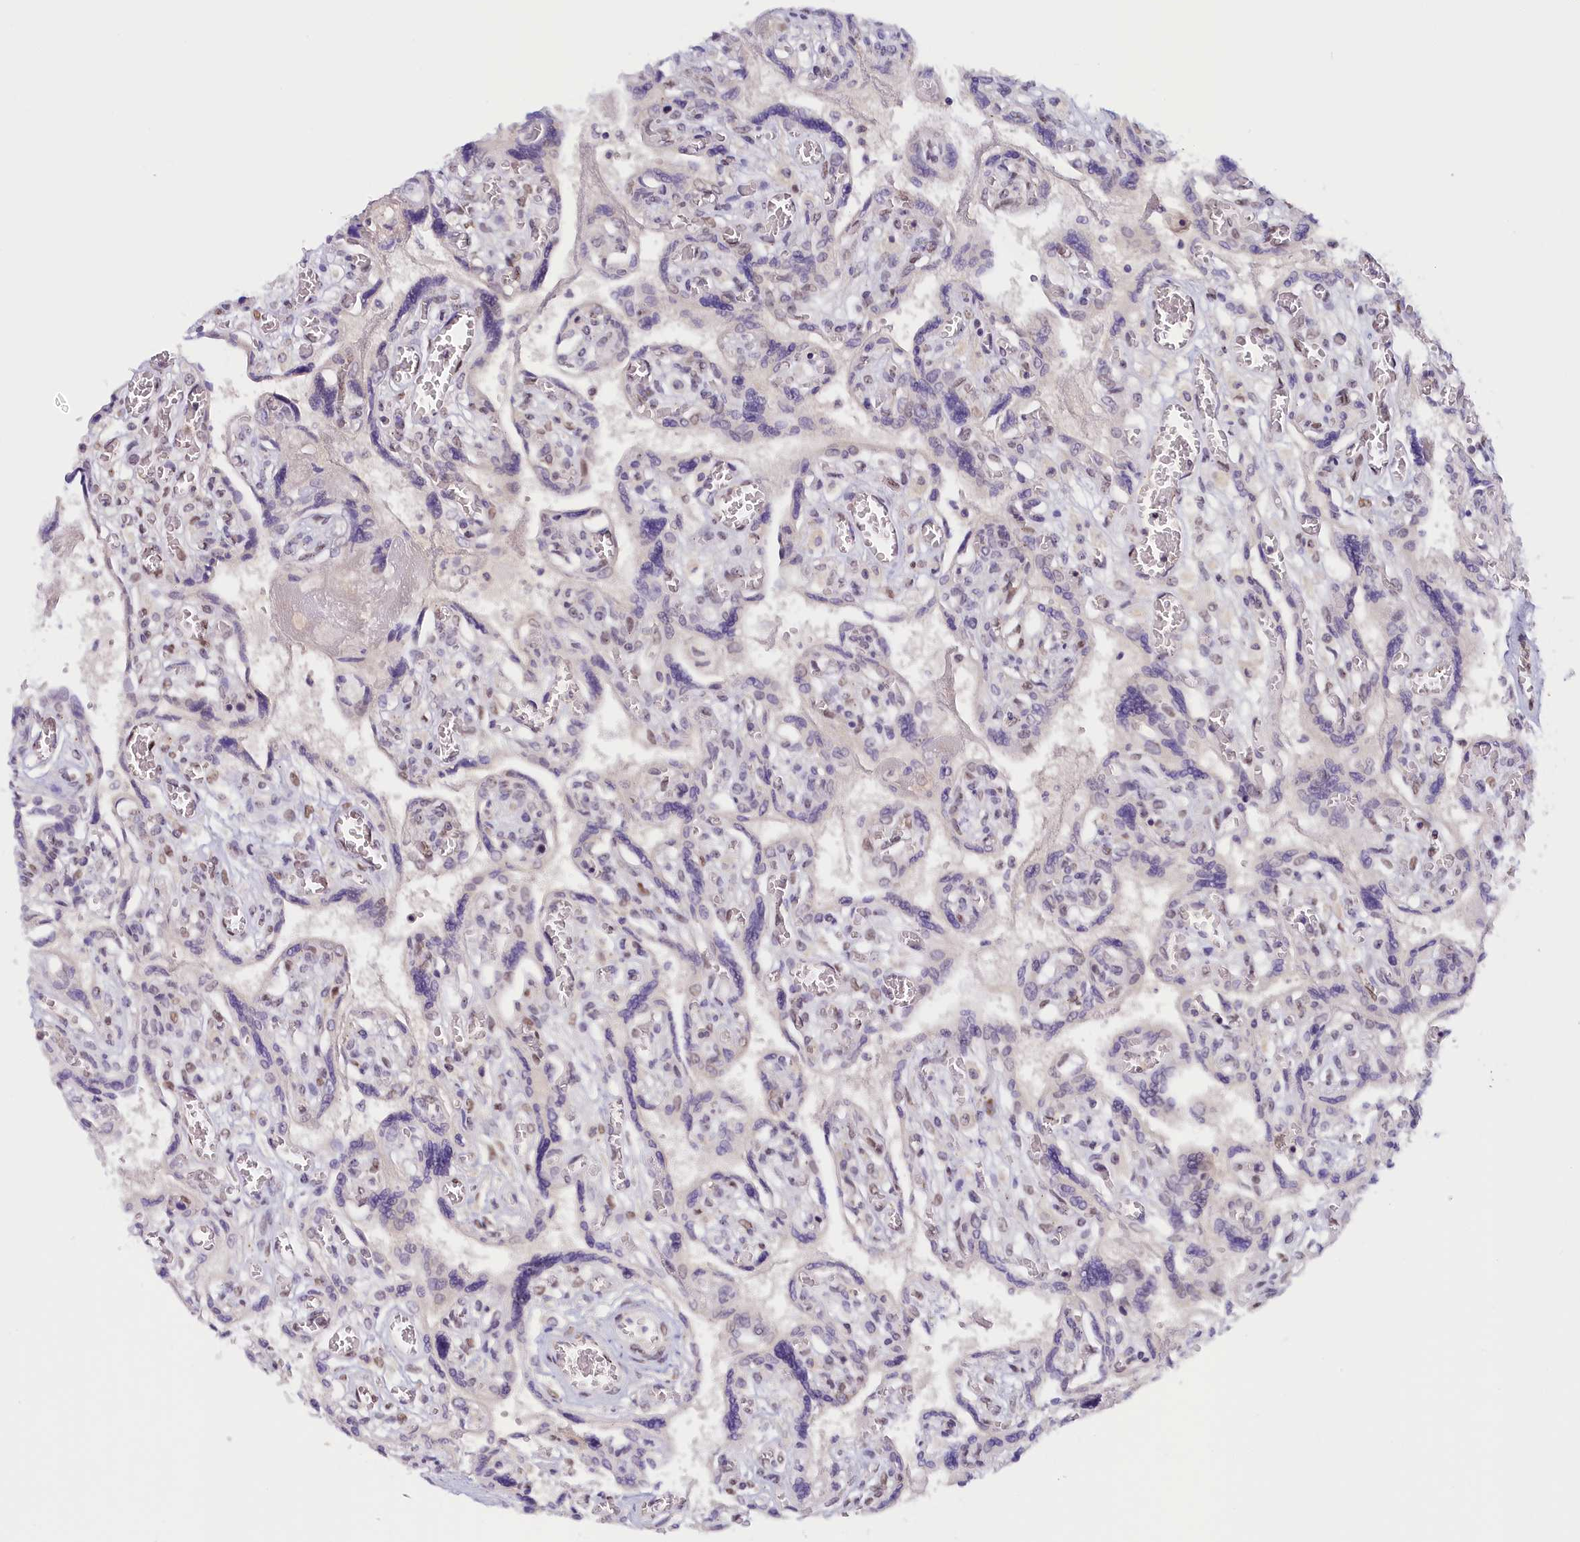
{"staining": {"intensity": "moderate", "quantity": "25%-75%", "location": "nuclear"}, "tissue": "placenta", "cell_type": "Trophoblastic cells", "image_type": "normal", "snomed": [{"axis": "morphology", "description": "Normal tissue, NOS"}, {"axis": "topography", "description": "Placenta"}], "caption": "Moderate nuclear staining is present in approximately 25%-75% of trophoblastic cells in benign placenta. (Stains: DAB (3,3'-diaminobenzidine) in brown, nuclei in blue, Microscopy: brightfield microscopy at high magnification).", "gene": "SEC31B", "patient": {"sex": "female", "age": 39}}